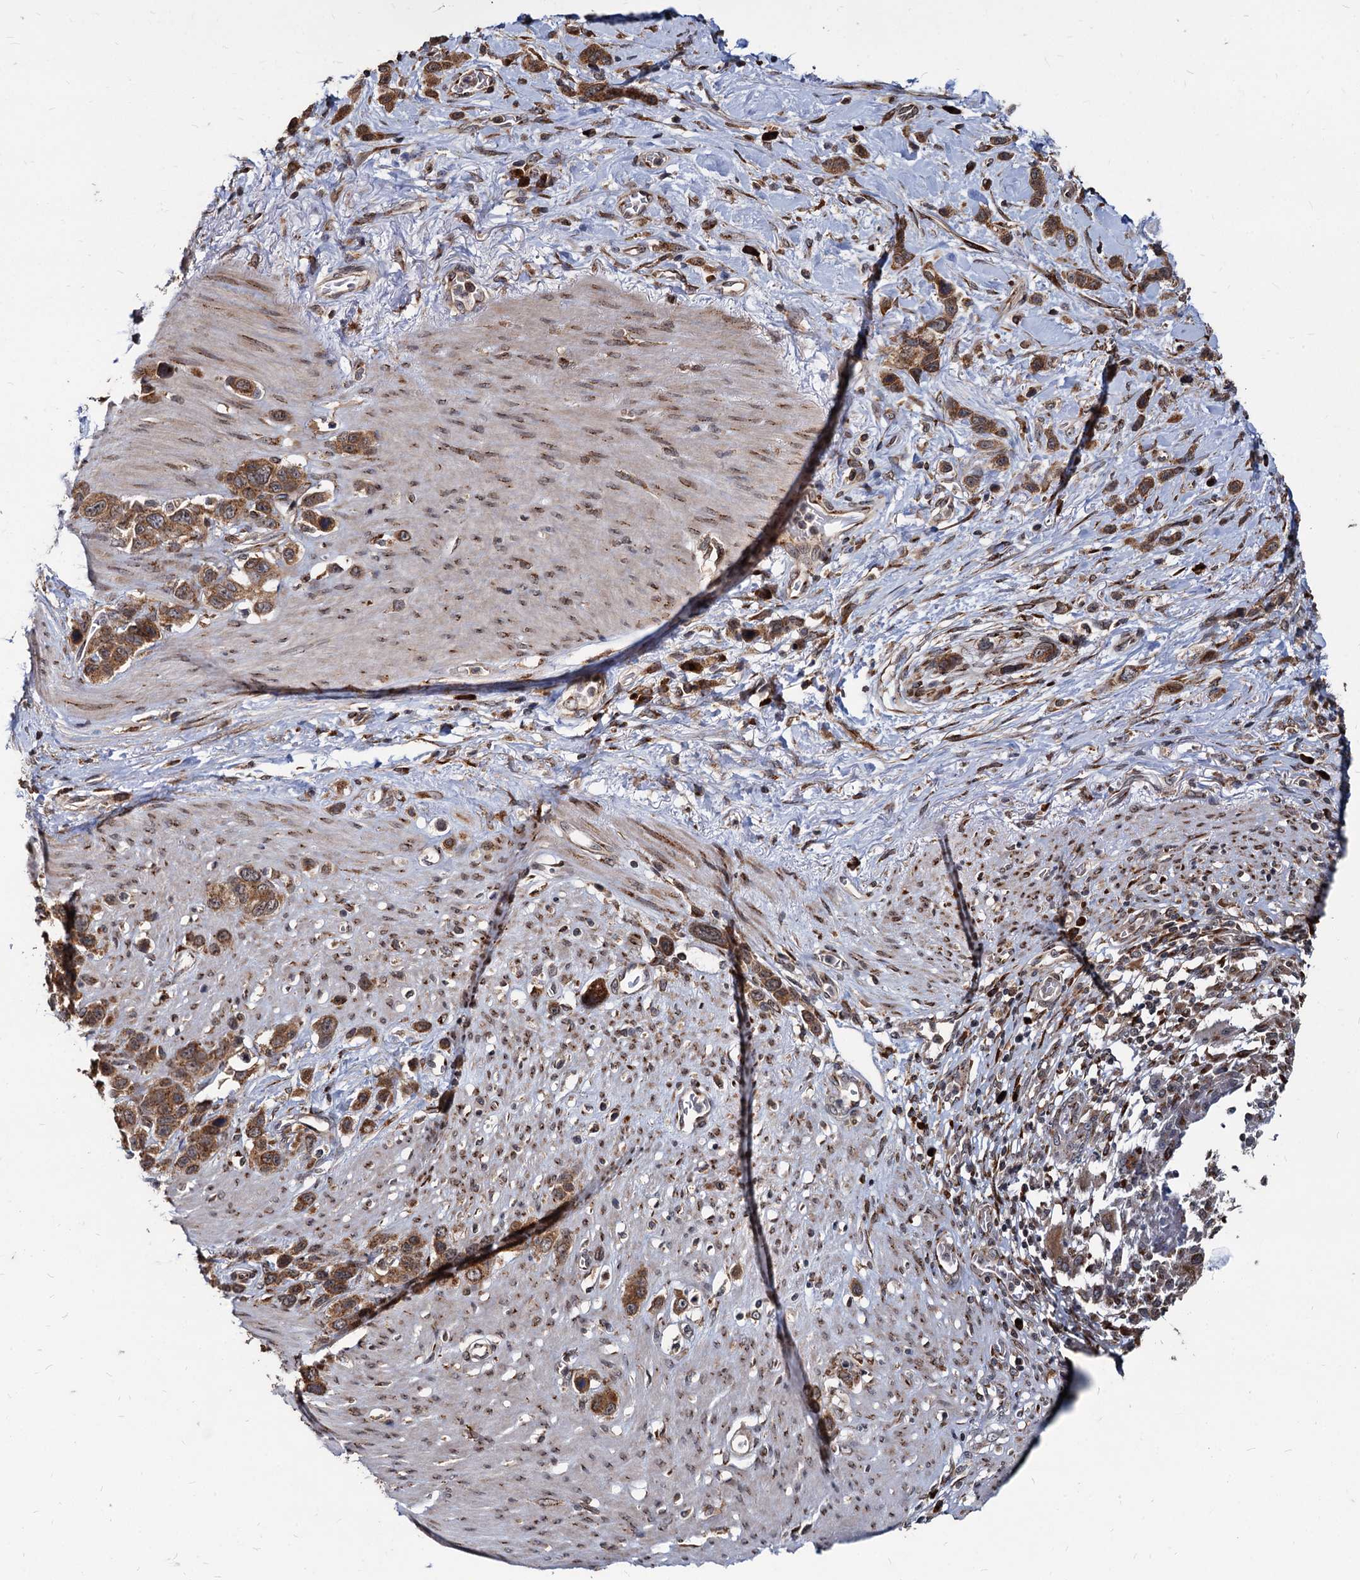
{"staining": {"intensity": "moderate", "quantity": ">75%", "location": "cytoplasmic/membranous"}, "tissue": "stomach cancer", "cell_type": "Tumor cells", "image_type": "cancer", "snomed": [{"axis": "morphology", "description": "Adenocarcinoma, NOS"}, {"axis": "morphology", "description": "Adenocarcinoma, High grade"}, {"axis": "topography", "description": "Stomach, upper"}, {"axis": "topography", "description": "Stomach, lower"}], "caption": "This photomicrograph reveals immunohistochemistry staining of human stomach adenocarcinoma (high-grade), with medium moderate cytoplasmic/membranous staining in approximately >75% of tumor cells.", "gene": "SAAL1", "patient": {"sex": "female", "age": 65}}